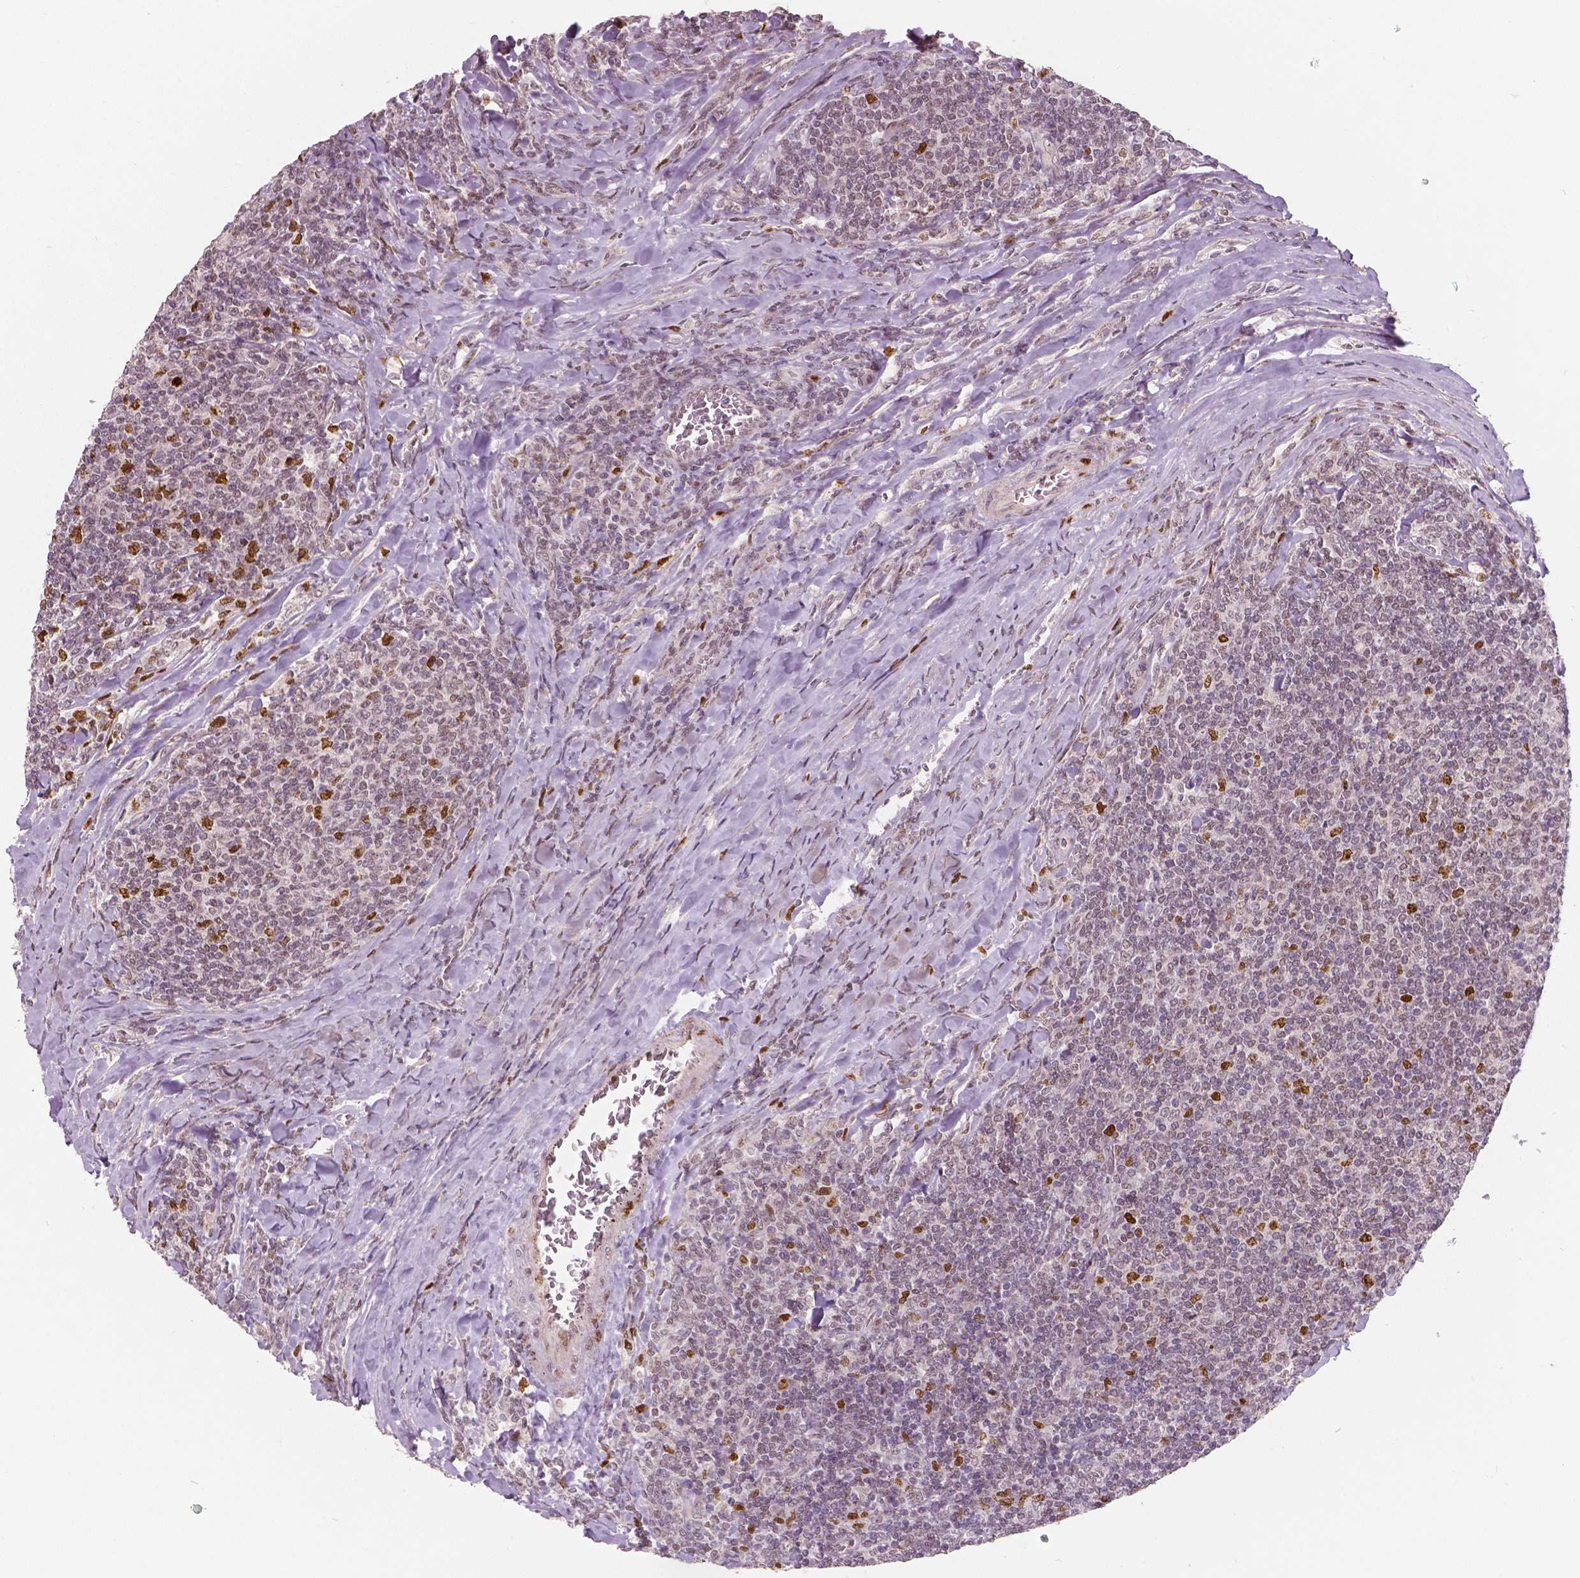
{"staining": {"intensity": "moderate", "quantity": "<25%", "location": "nuclear"}, "tissue": "lymphoma", "cell_type": "Tumor cells", "image_type": "cancer", "snomed": [{"axis": "morphology", "description": "Malignant lymphoma, non-Hodgkin's type, Low grade"}, {"axis": "topography", "description": "Lymph node"}], "caption": "Immunohistochemical staining of human low-grade malignant lymphoma, non-Hodgkin's type displays low levels of moderate nuclear protein positivity in about <25% of tumor cells.", "gene": "NSD2", "patient": {"sex": "male", "age": 52}}